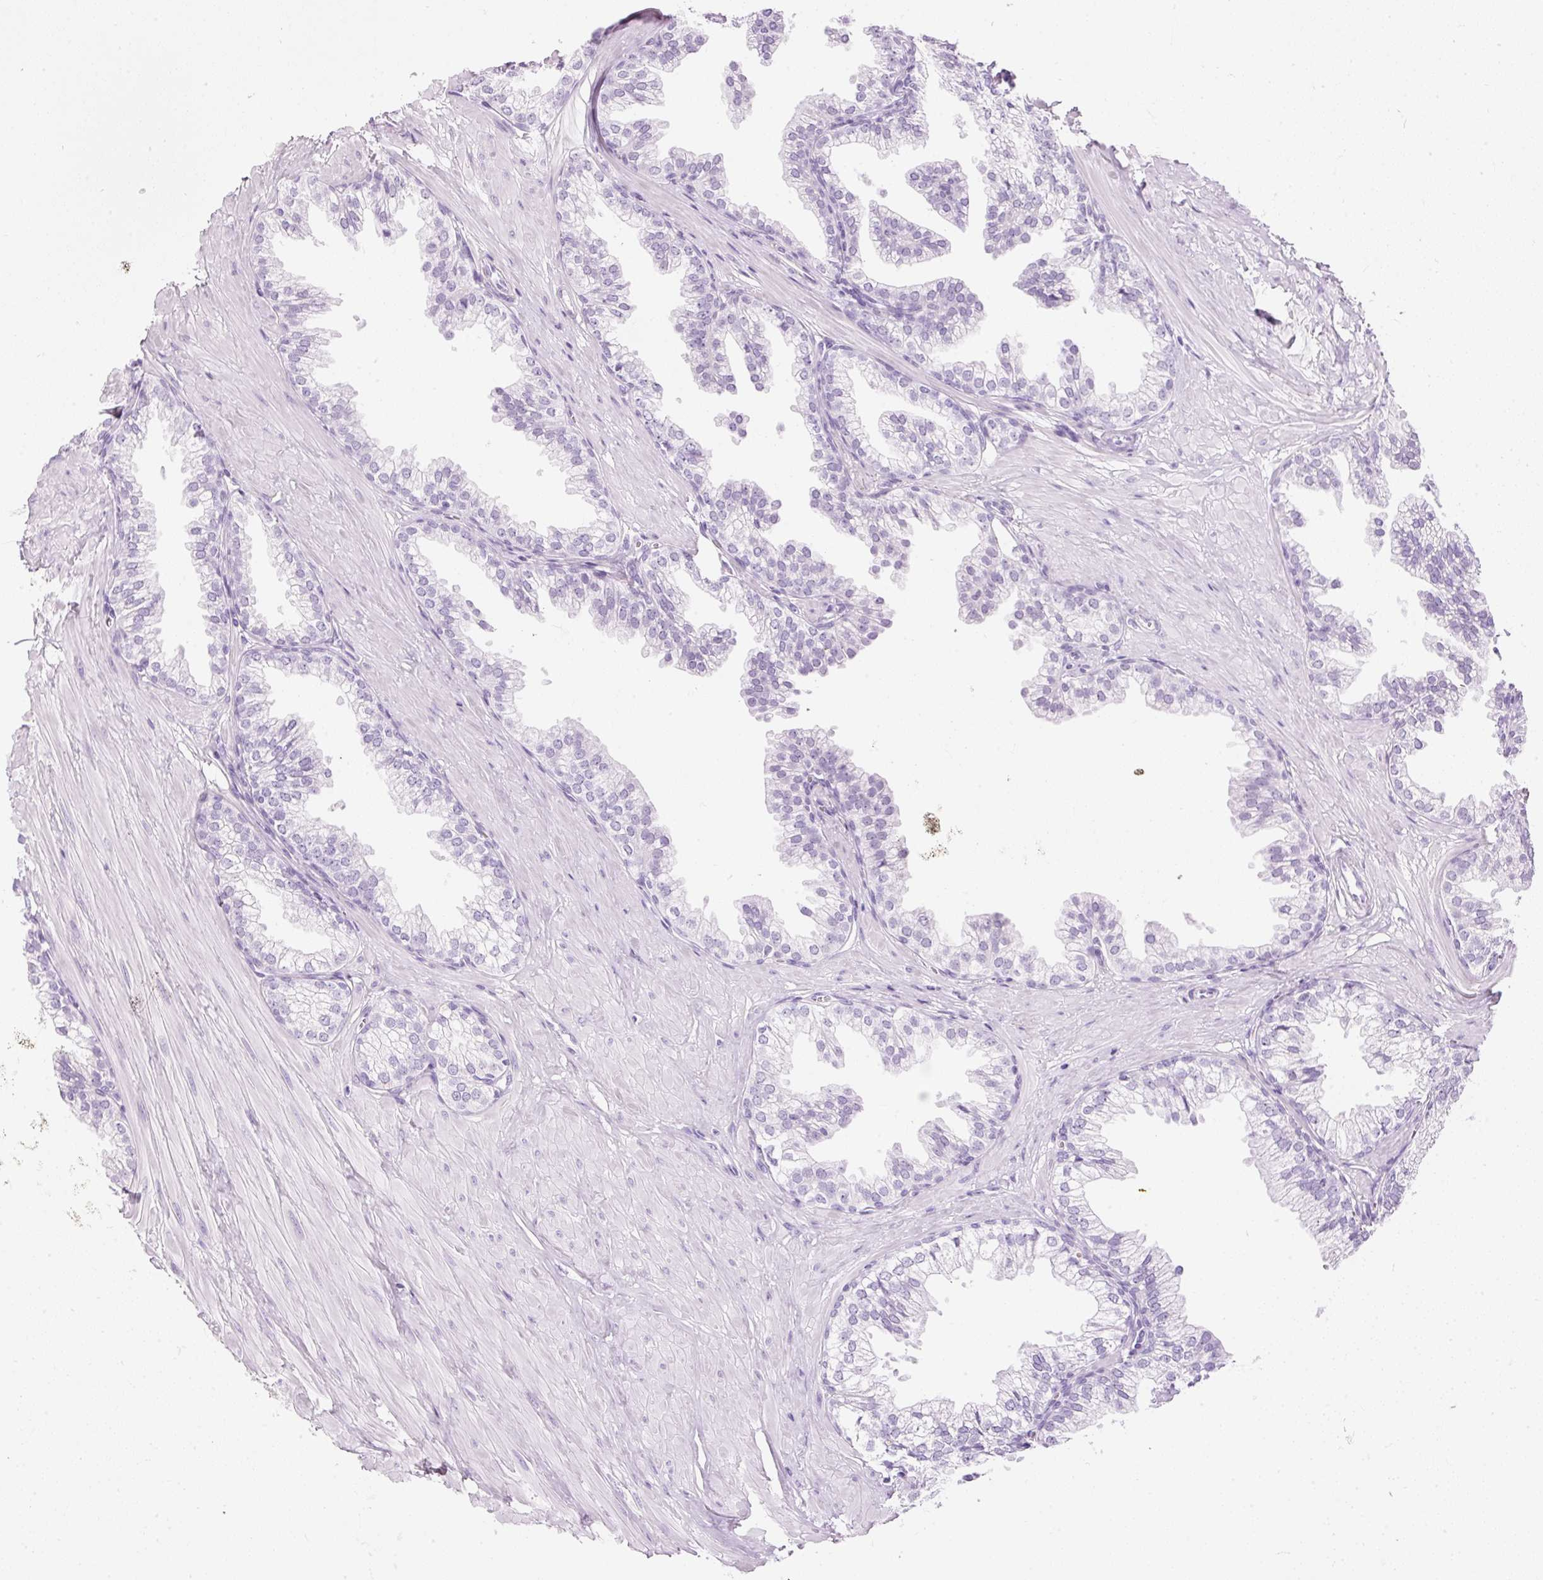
{"staining": {"intensity": "negative", "quantity": "none", "location": "none"}, "tissue": "prostate", "cell_type": "Glandular cells", "image_type": "normal", "snomed": [{"axis": "morphology", "description": "Normal tissue, NOS"}, {"axis": "topography", "description": "Prostate"}, {"axis": "topography", "description": "Peripheral nerve tissue"}], "caption": "Human prostate stained for a protein using immunohistochemistry (IHC) displays no positivity in glandular cells.", "gene": "PRPF38B", "patient": {"sex": "male", "age": 55}}